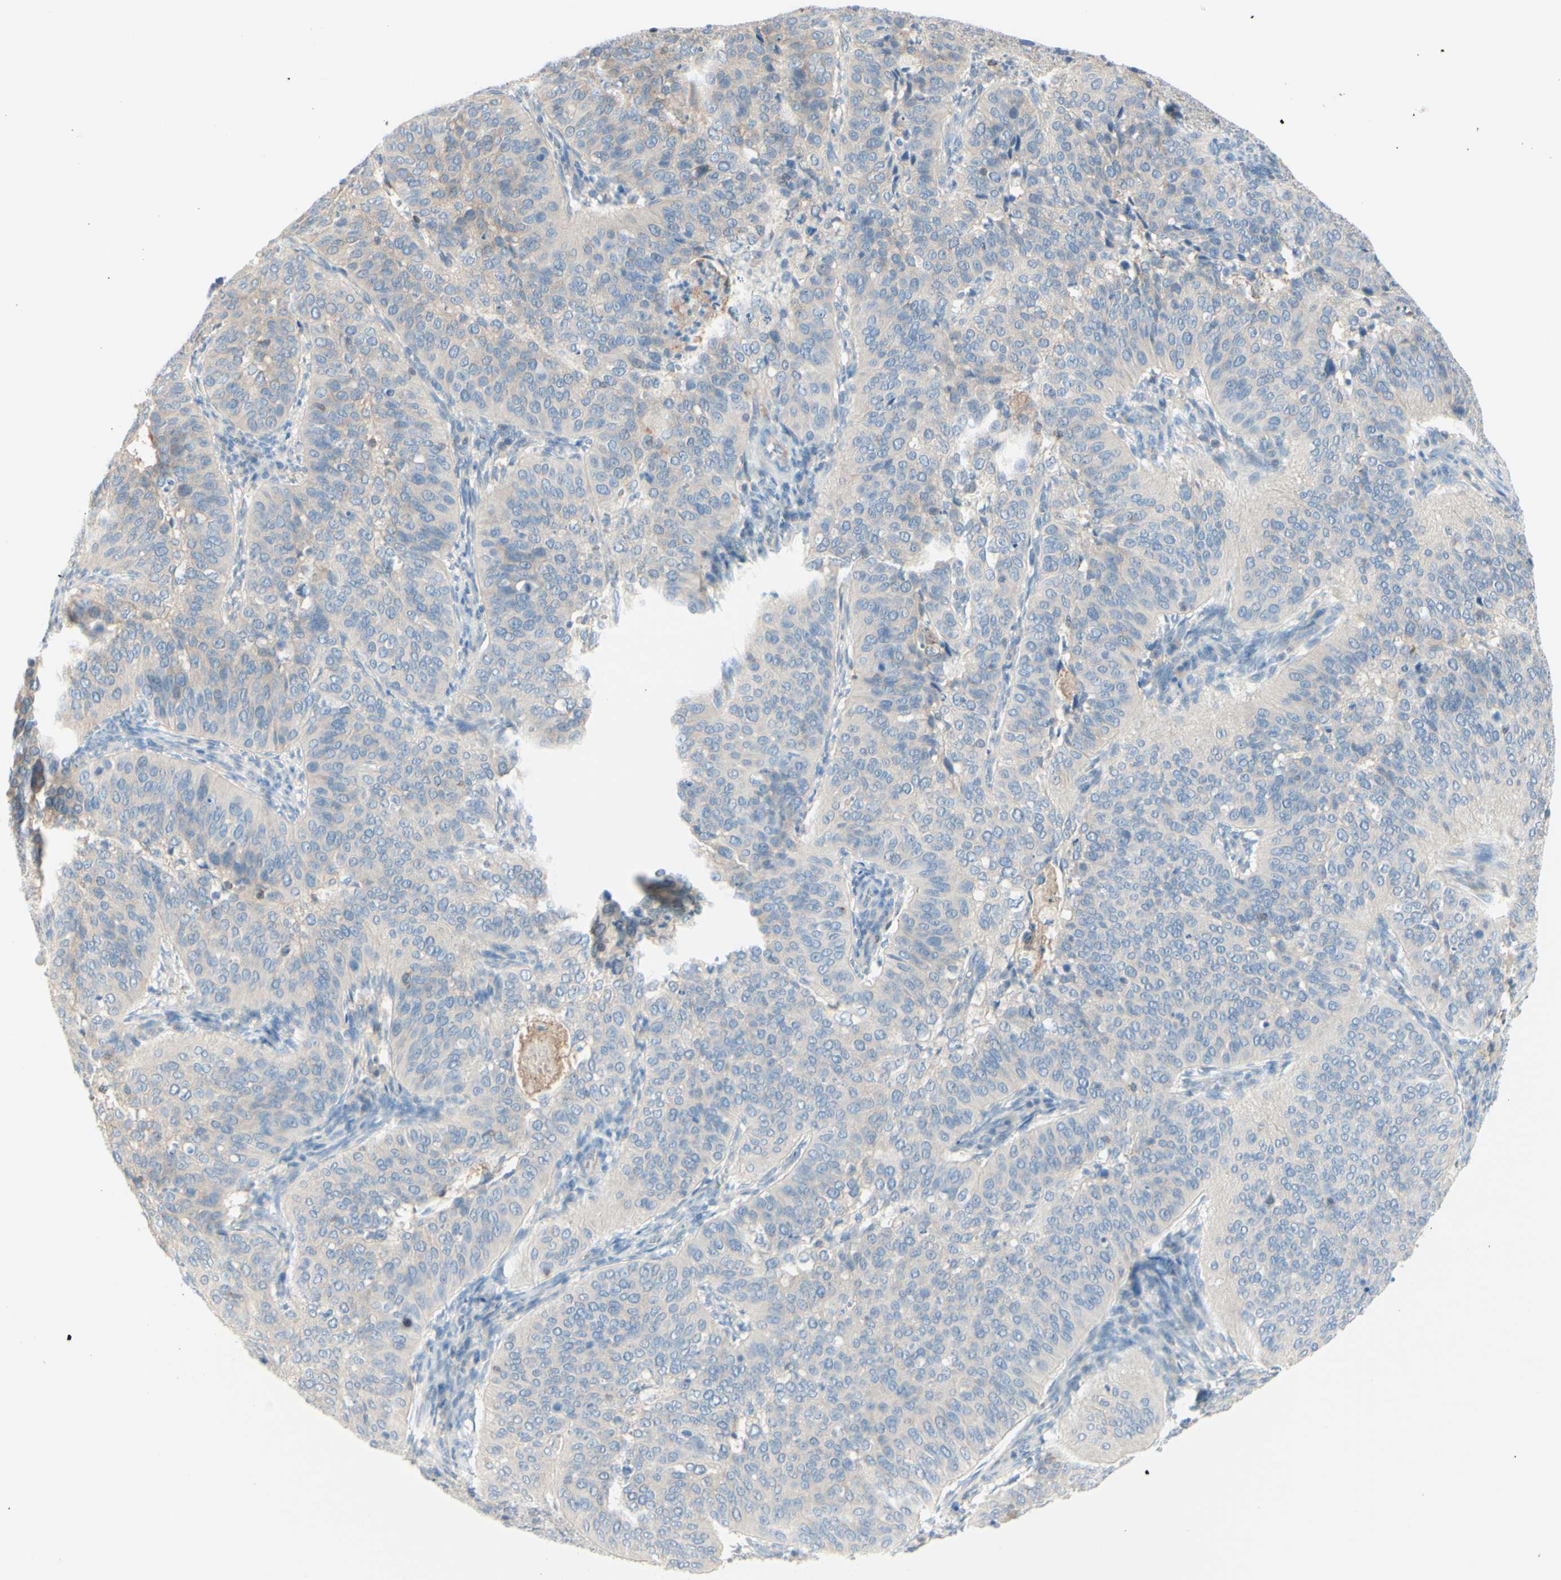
{"staining": {"intensity": "negative", "quantity": "none", "location": "none"}, "tissue": "cervical cancer", "cell_type": "Tumor cells", "image_type": "cancer", "snomed": [{"axis": "morphology", "description": "Normal tissue, NOS"}, {"axis": "morphology", "description": "Squamous cell carcinoma, NOS"}, {"axis": "topography", "description": "Cervix"}], "caption": "Micrograph shows no significant protein staining in tumor cells of cervical cancer.", "gene": "MTM1", "patient": {"sex": "female", "age": 39}}